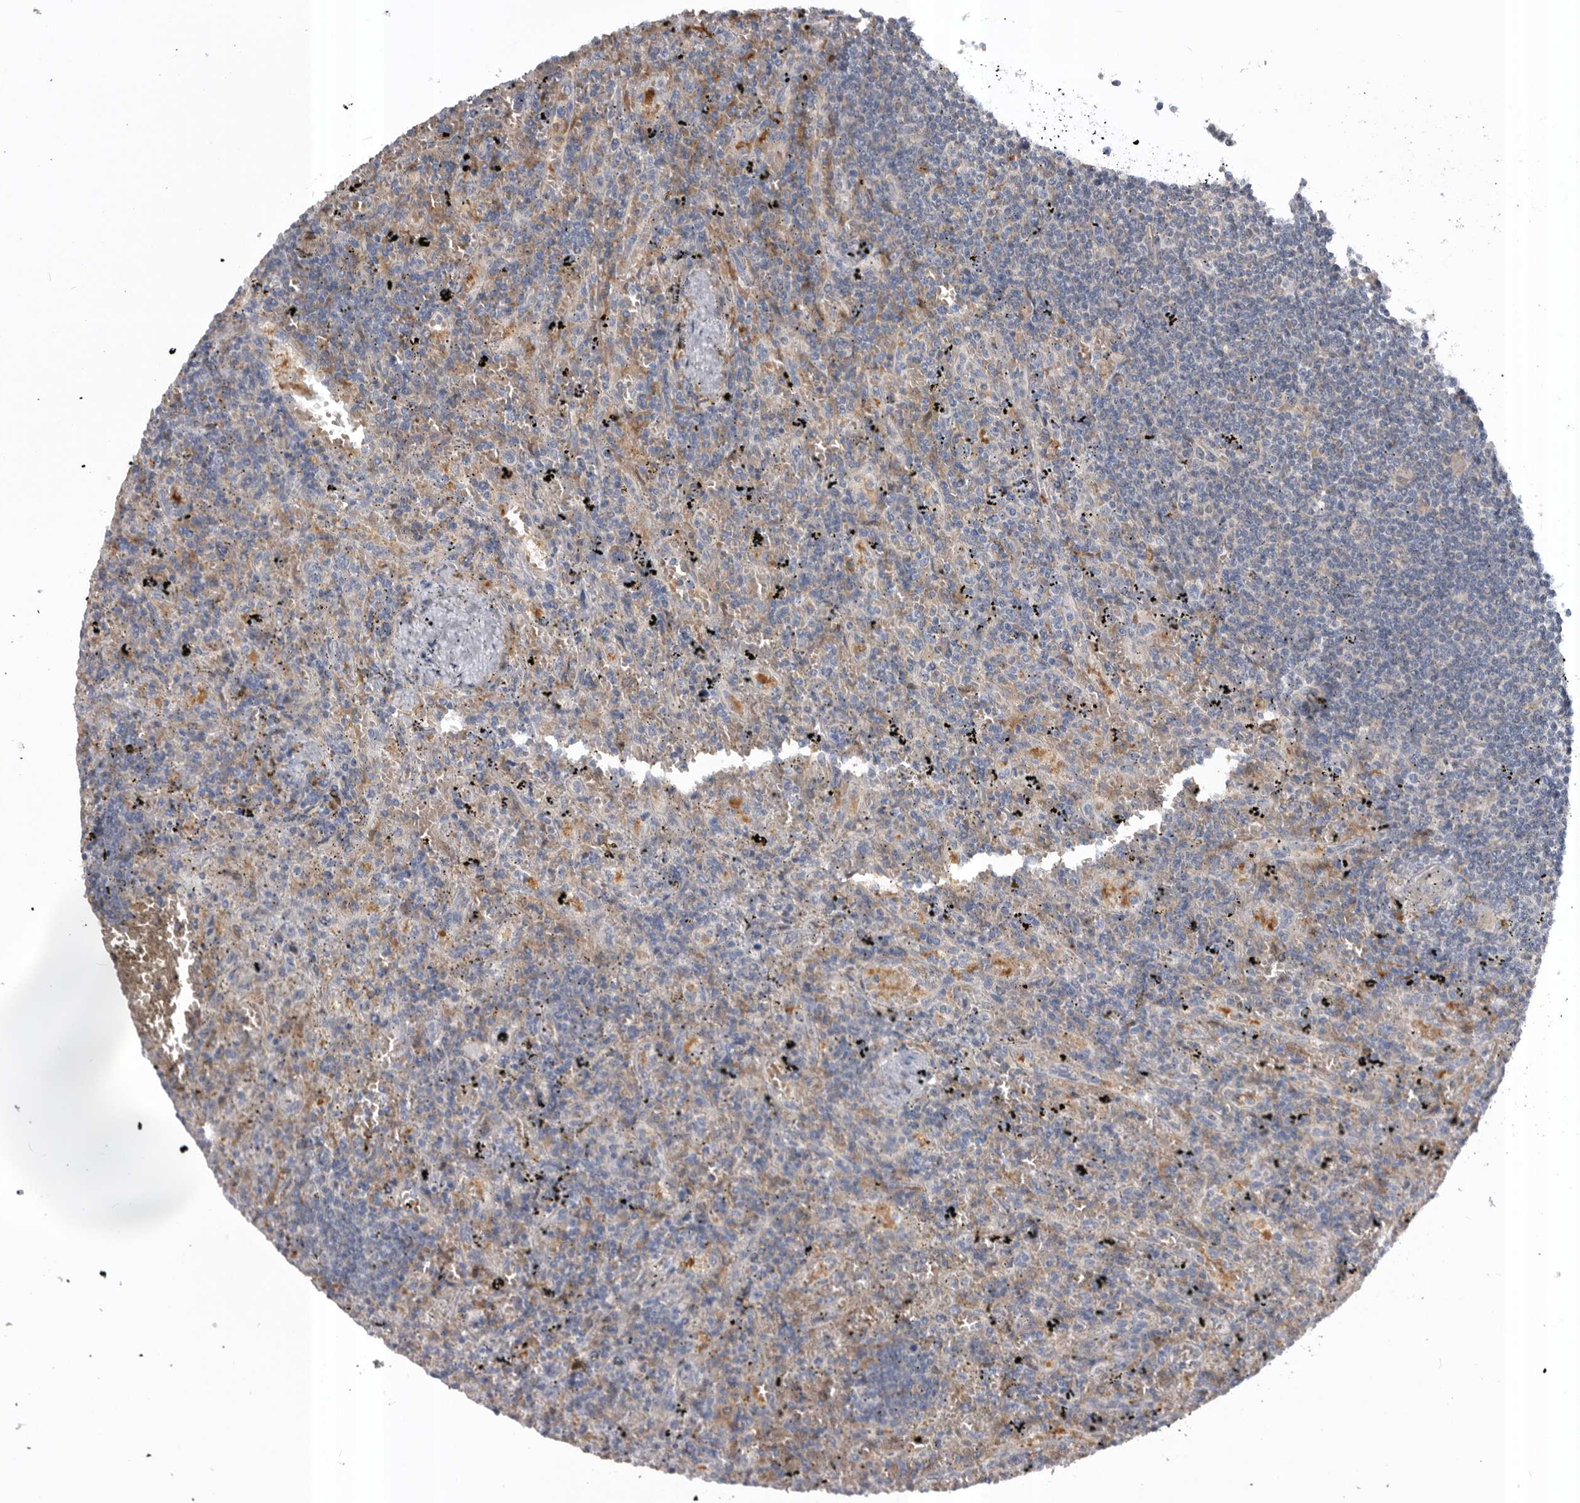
{"staining": {"intensity": "negative", "quantity": "none", "location": "none"}, "tissue": "lymphoma", "cell_type": "Tumor cells", "image_type": "cancer", "snomed": [{"axis": "morphology", "description": "Malignant lymphoma, non-Hodgkin's type, Low grade"}, {"axis": "topography", "description": "Spleen"}], "caption": "Immunohistochemical staining of lymphoma displays no significant positivity in tumor cells. Nuclei are stained in blue.", "gene": "RAB3GAP2", "patient": {"sex": "male", "age": 76}}